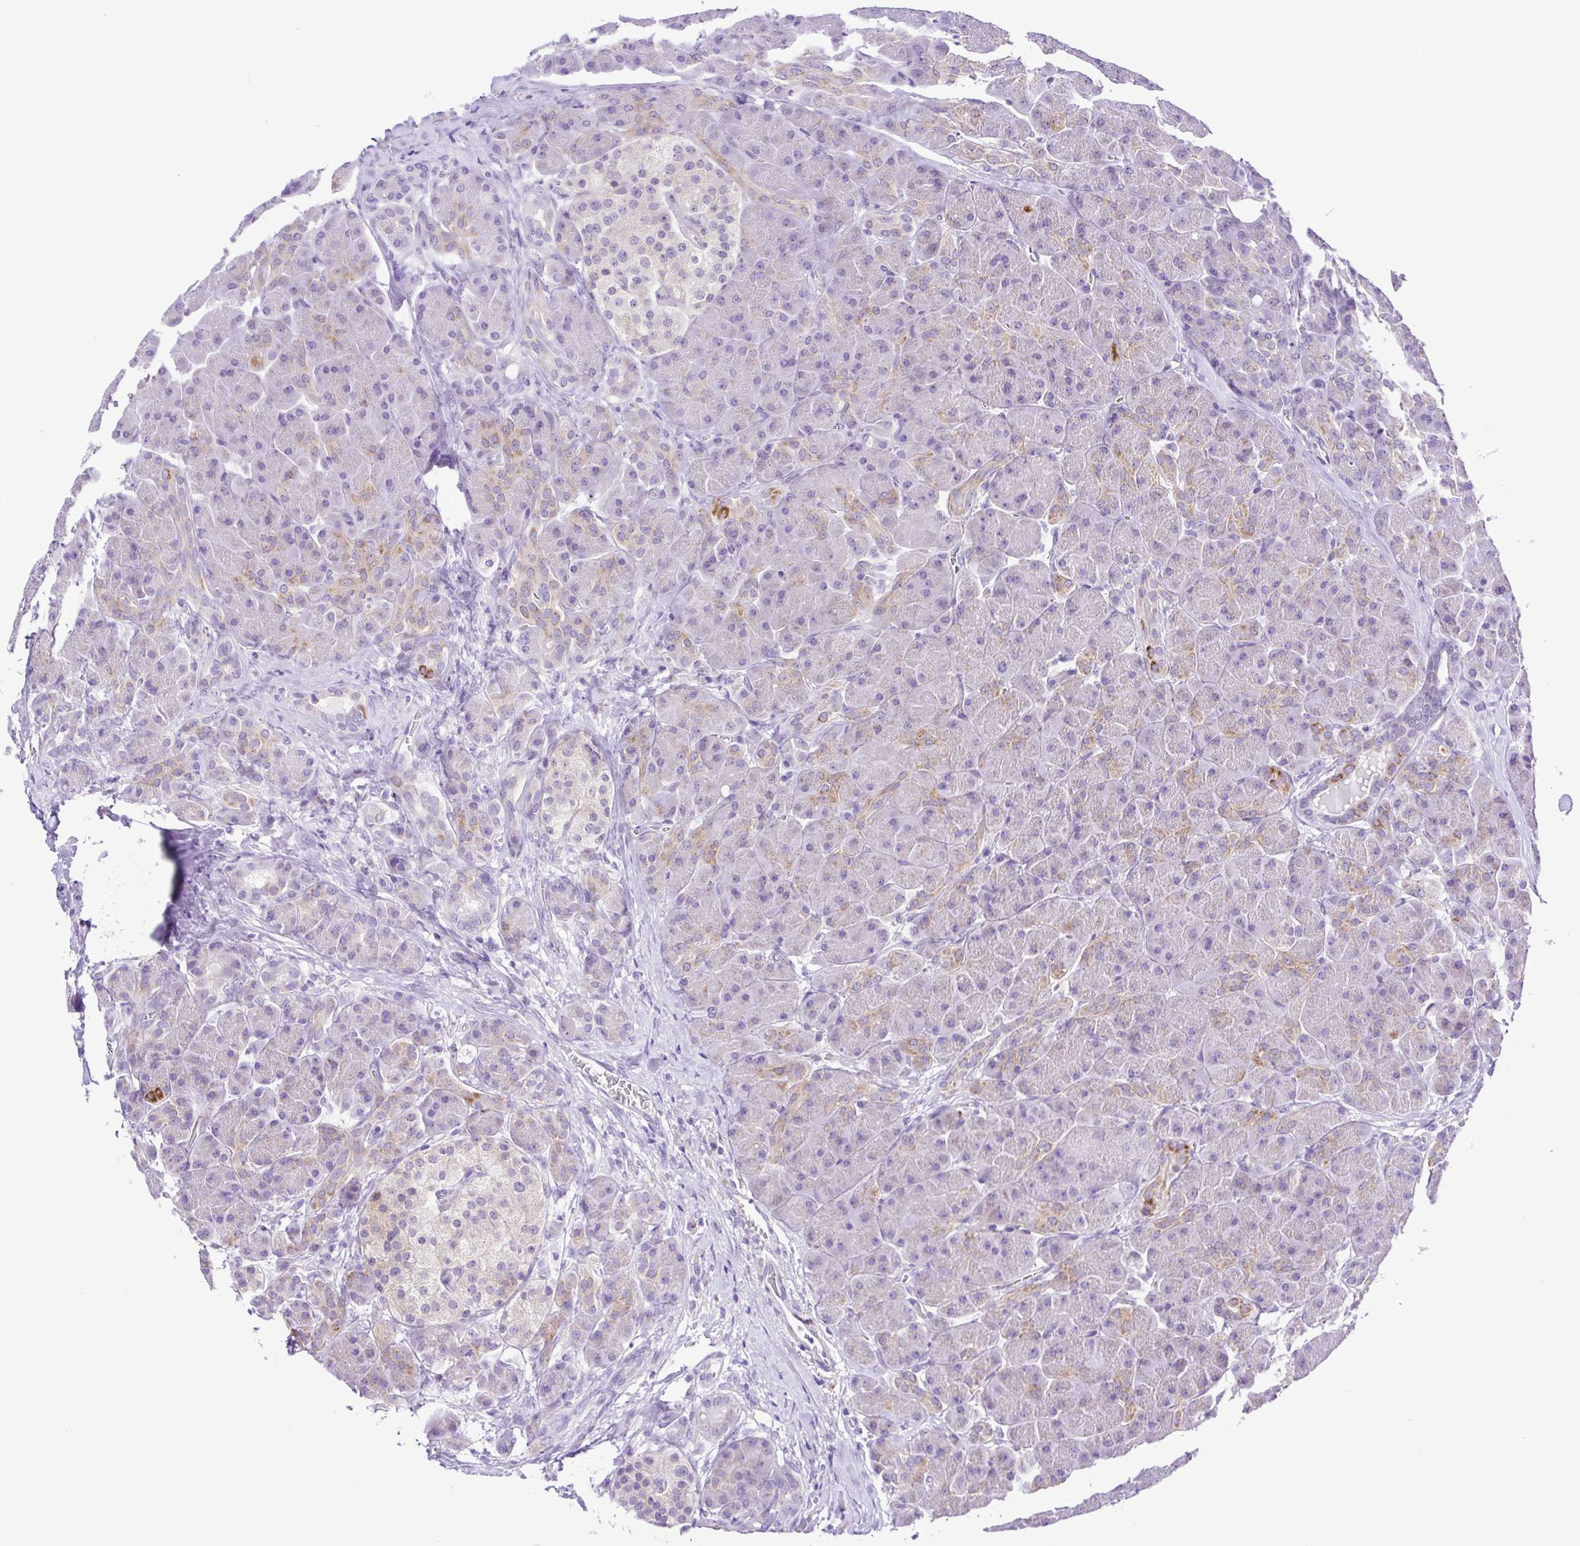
{"staining": {"intensity": "moderate", "quantity": "<25%", "location": "cytoplasmic/membranous"}, "tissue": "pancreas", "cell_type": "Exocrine glandular cells", "image_type": "normal", "snomed": [{"axis": "morphology", "description": "Normal tissue, NOS"}, {"axis": "topography", "description": "Pancreas"}], "caption": "Immunohistochemical staining of unremarkable pancreas shows <25% levels of moderate cytoplasmic/membranous protein expression in about <25% of exocrine glandular cells. The staining is performed using DAB (3,3'-diaminobenzidine) brown chromogen to label protein expression. The nuclei are counter-stained blue using hematoxylin.", "gene": "SYT1", "patient": {"sex": "male", "age": 55}}